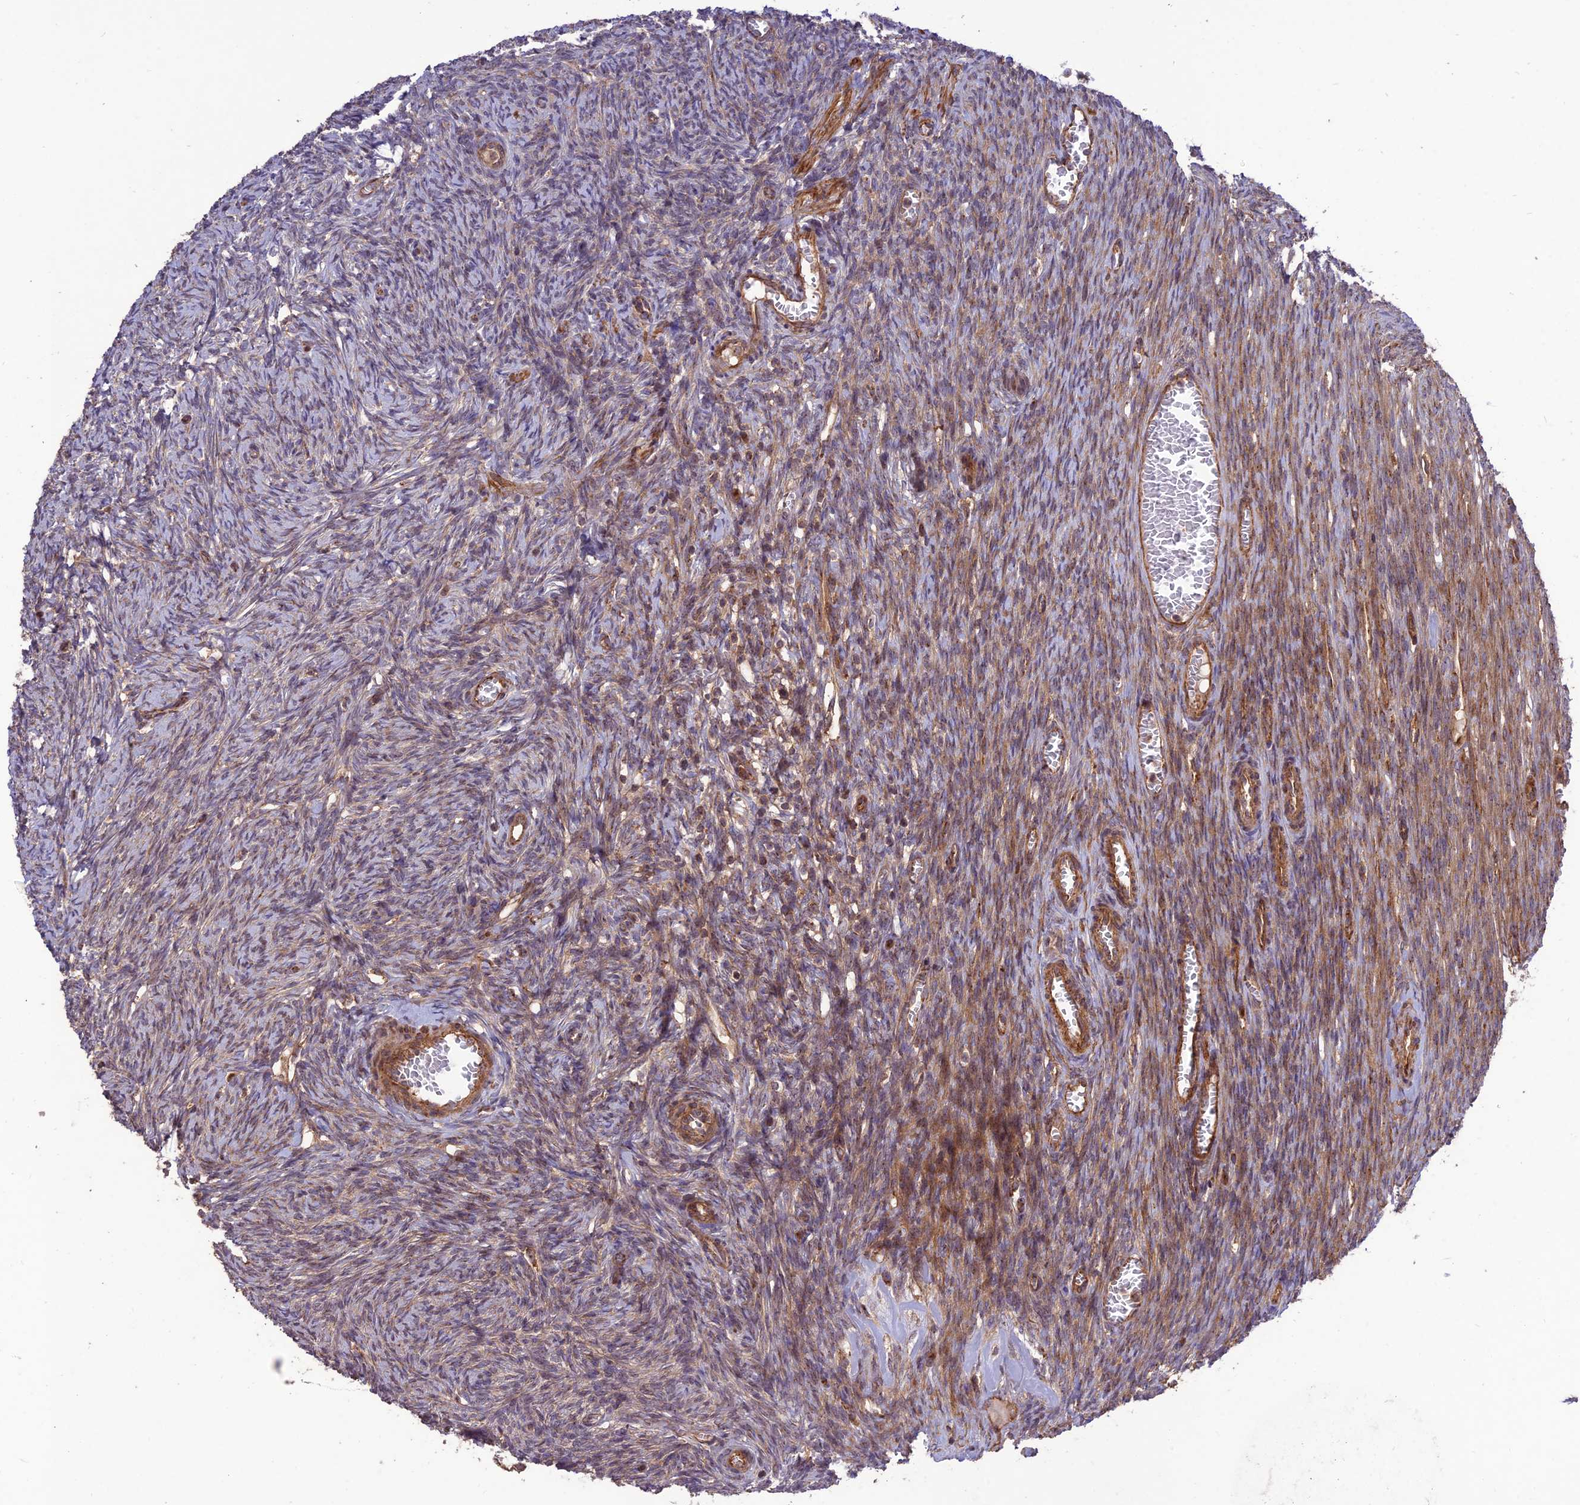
{"staining": {"intensity": "moderate", "quantity": "25%-75%", "location": "cytoplasmic/membranous"}, "tissue": "ovary", "cell_type": "Ovarian stroma cells", "image_type": "normal", "snomed": [{"axis": "morphology", "description": "Normal tissue, NOS"}, {"axis": "topography", "description": "Ovary"}], "caption": "A micrograph showing moderate cytoplasmic/membranous positivity in about 25%-75% of ovarian stroma cells in benign ovary, as visualized by brown immunohistochemical staining.", "gene": "TMEM131L", "patient": {"sex": "female", "age": 44}}